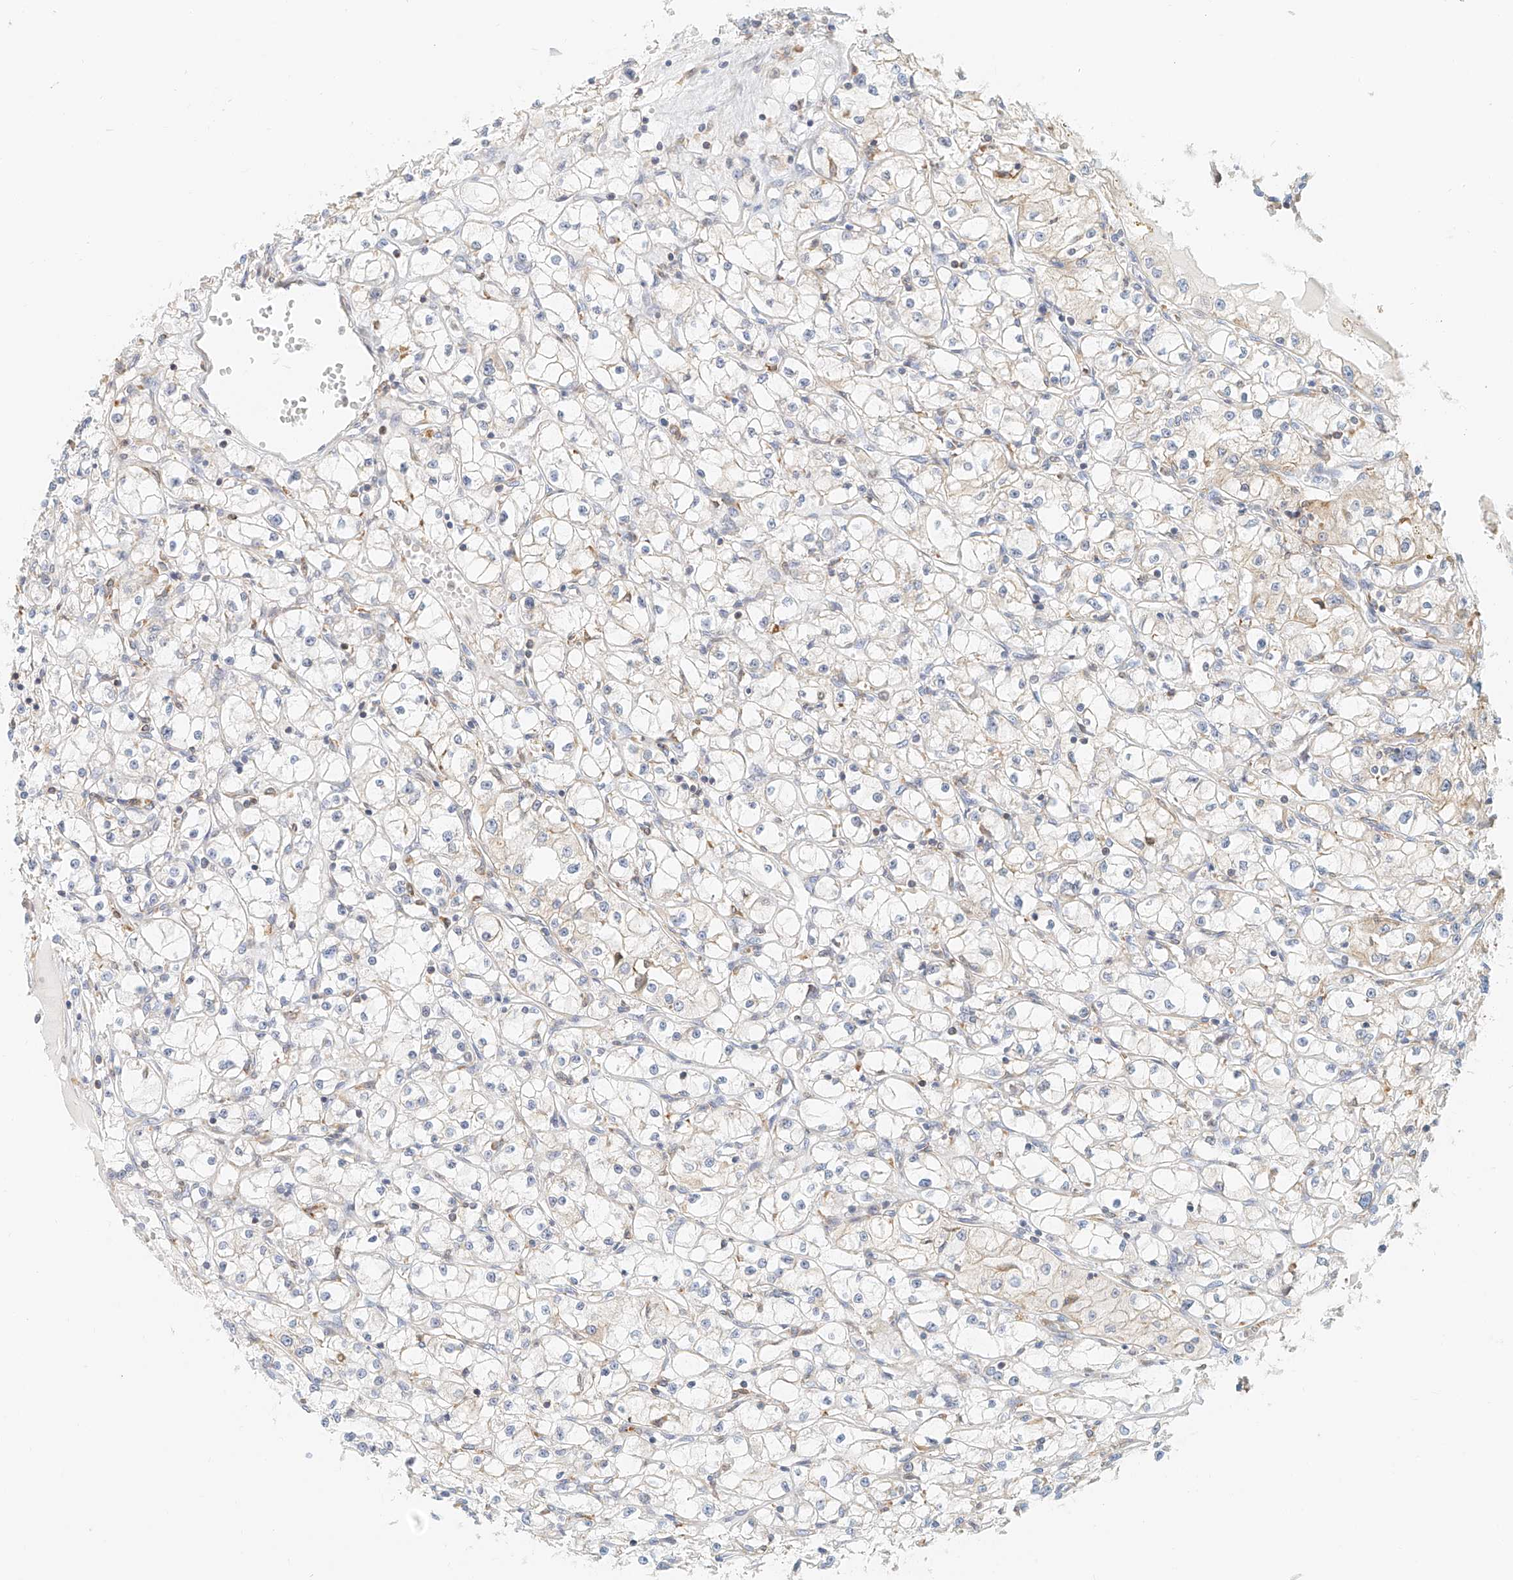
{"staining": {"intensity": "negative", "quantity": "none", "location": "none"}, "tissue": "renal cancer", "cell_type": "Tumor cells", "image_type": "cancer", "snomed": [{"axis": "morphology", "description": "Adenocarcinoma, NOS"}, {"axis": "topography", "description": "Kidney"}], "caption": "IHC of renal adenocarcinoma exhibits no staining in tumor cells. (DAB IHC, high magnification).", "gene": "DHRS7", "patient": {"sex": "male", "age": 56}}